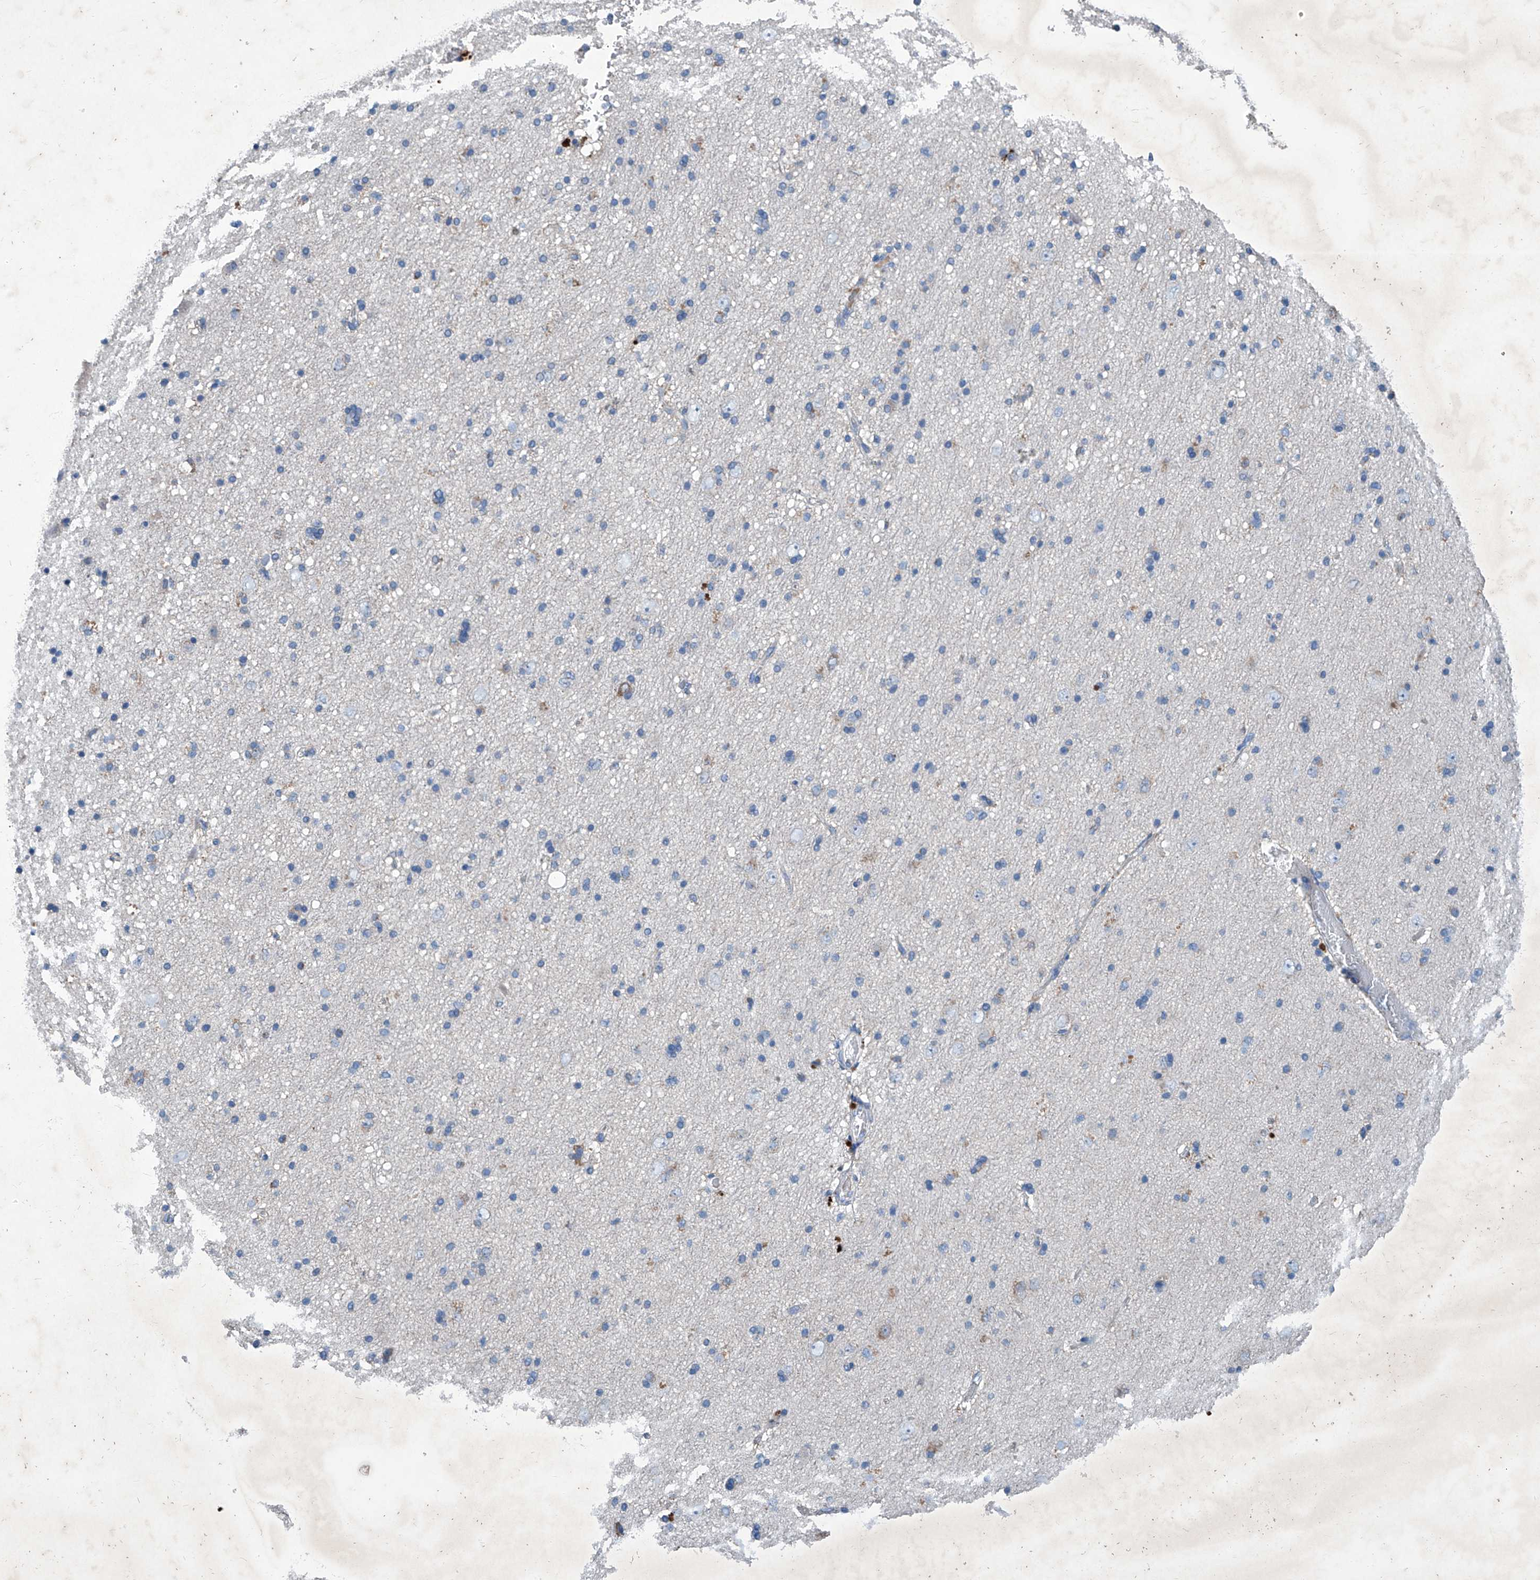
{"staining": {"intensity": "negative", "quantity": "none", "location": "none"}, "tissue": "cerebral cortex", "cell_type": "Endothelial cells", "image_type": "normal", "snomed": [{"axis": "morphology", "description": "Normal tissue, NOS"}, {"axis": "topography", "description": "Cerebral cortex"}], "caption": "An immunohistochemistry (IHC) histopathology image of benign cerebral cortex is shown. There is no staining in endothelial cells of cerebral cortex.", "gene": "MTARC1", "patient": {"sex": "male", "age": 34}}